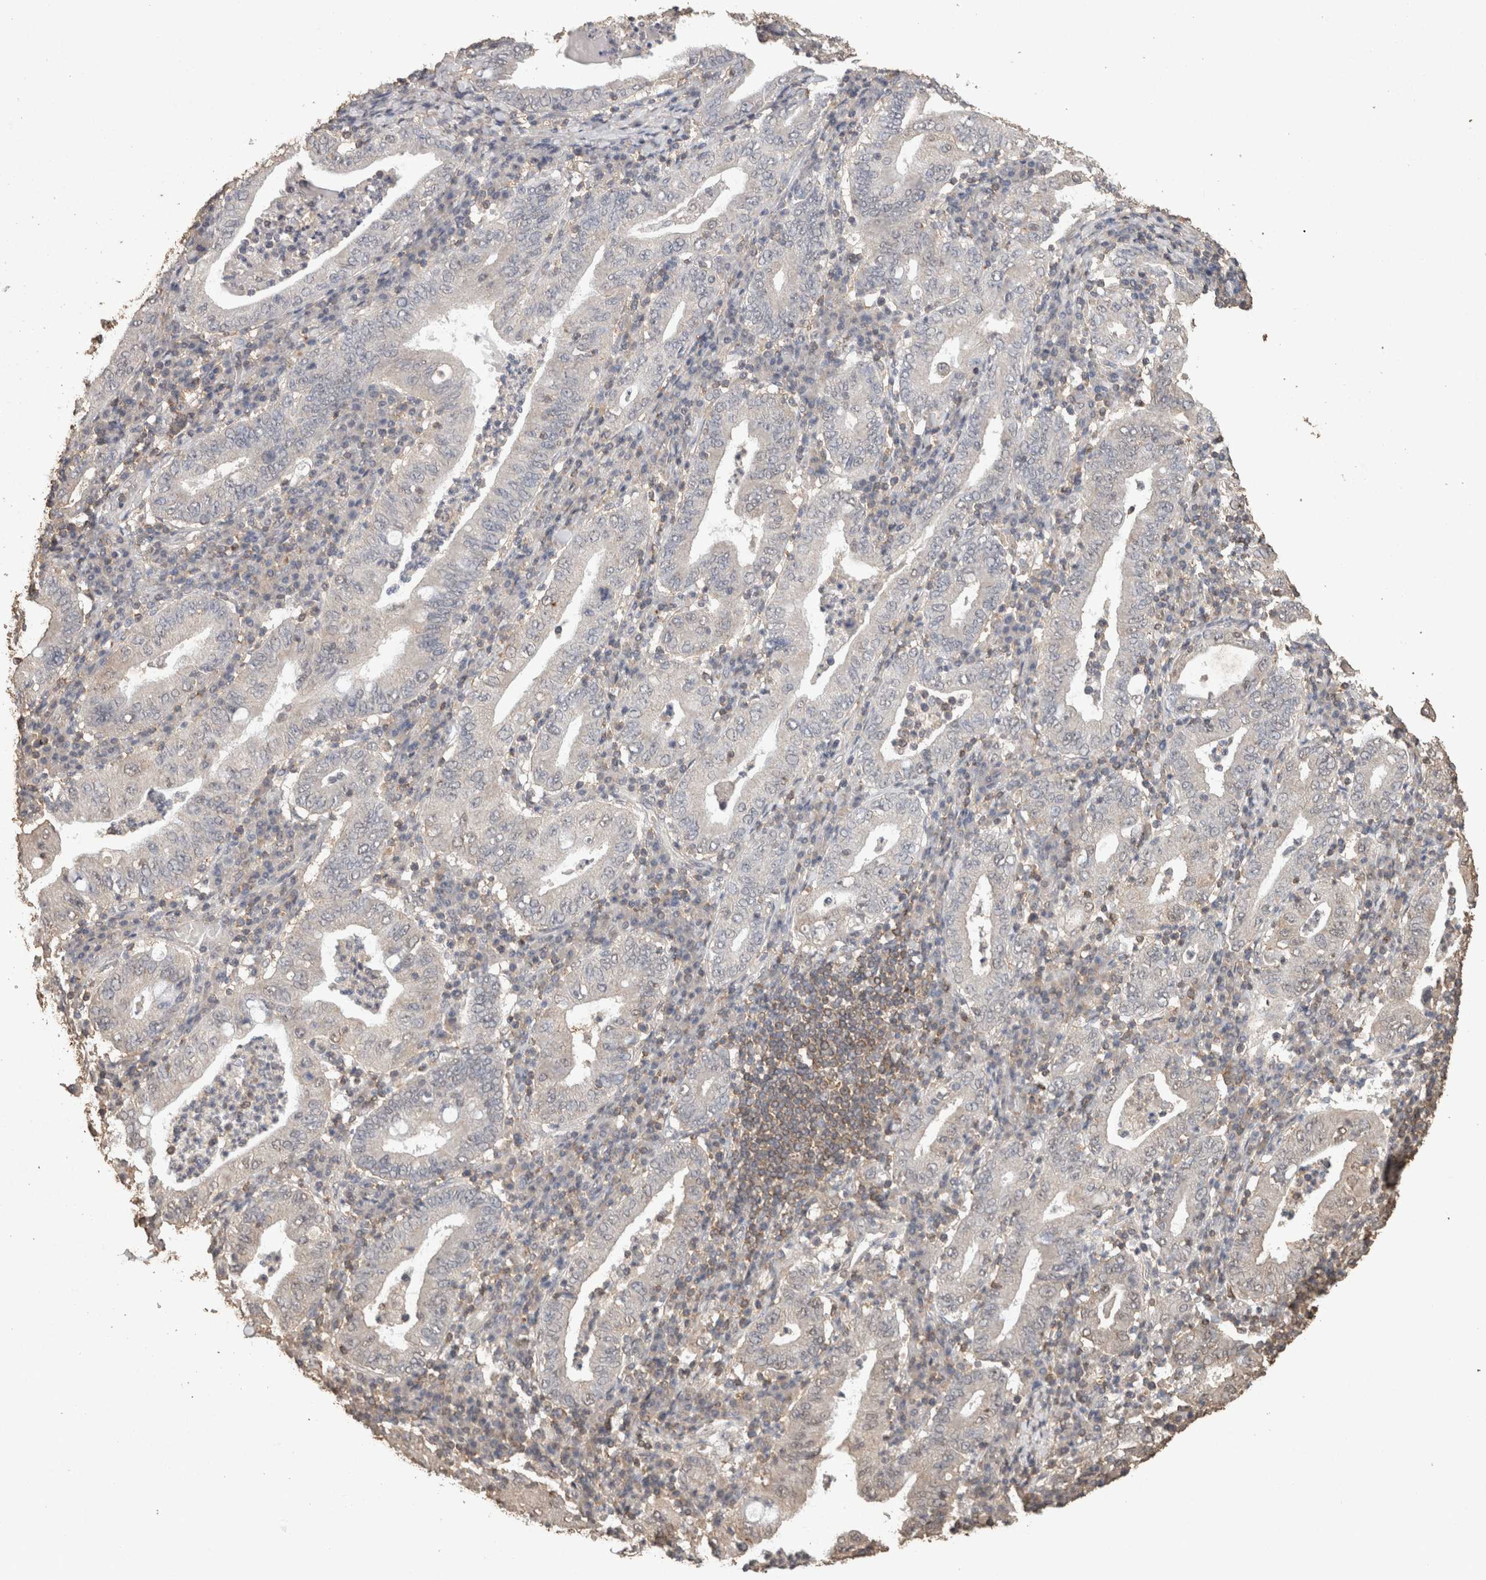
{"staining": {"intensity": "negative", "quantity": "none", "location": "none"}, "tissue": "stomach cancer", "cell_type": "Tumor cells", "image_type": "cancer", "snomed": [{"axis": "morphology", "description": "Normal tissue, NOS"}, {"axis": "morphology", "description": "Adenocarcinoma, NOS"}, {"axis": "topography", "description": "Esophagus"}, {"axis": "topography", "description": "Stomach, upper"}, {"axis": "topography", "description": "Peripheral nerve tissue"}], "caption": "Immunohistochemical staining of human stomach adenocarcinoma displays no significant staining in tumor cells.", "gene": "CX3CL1", "patient": {"sex": "male", "age": 62}}